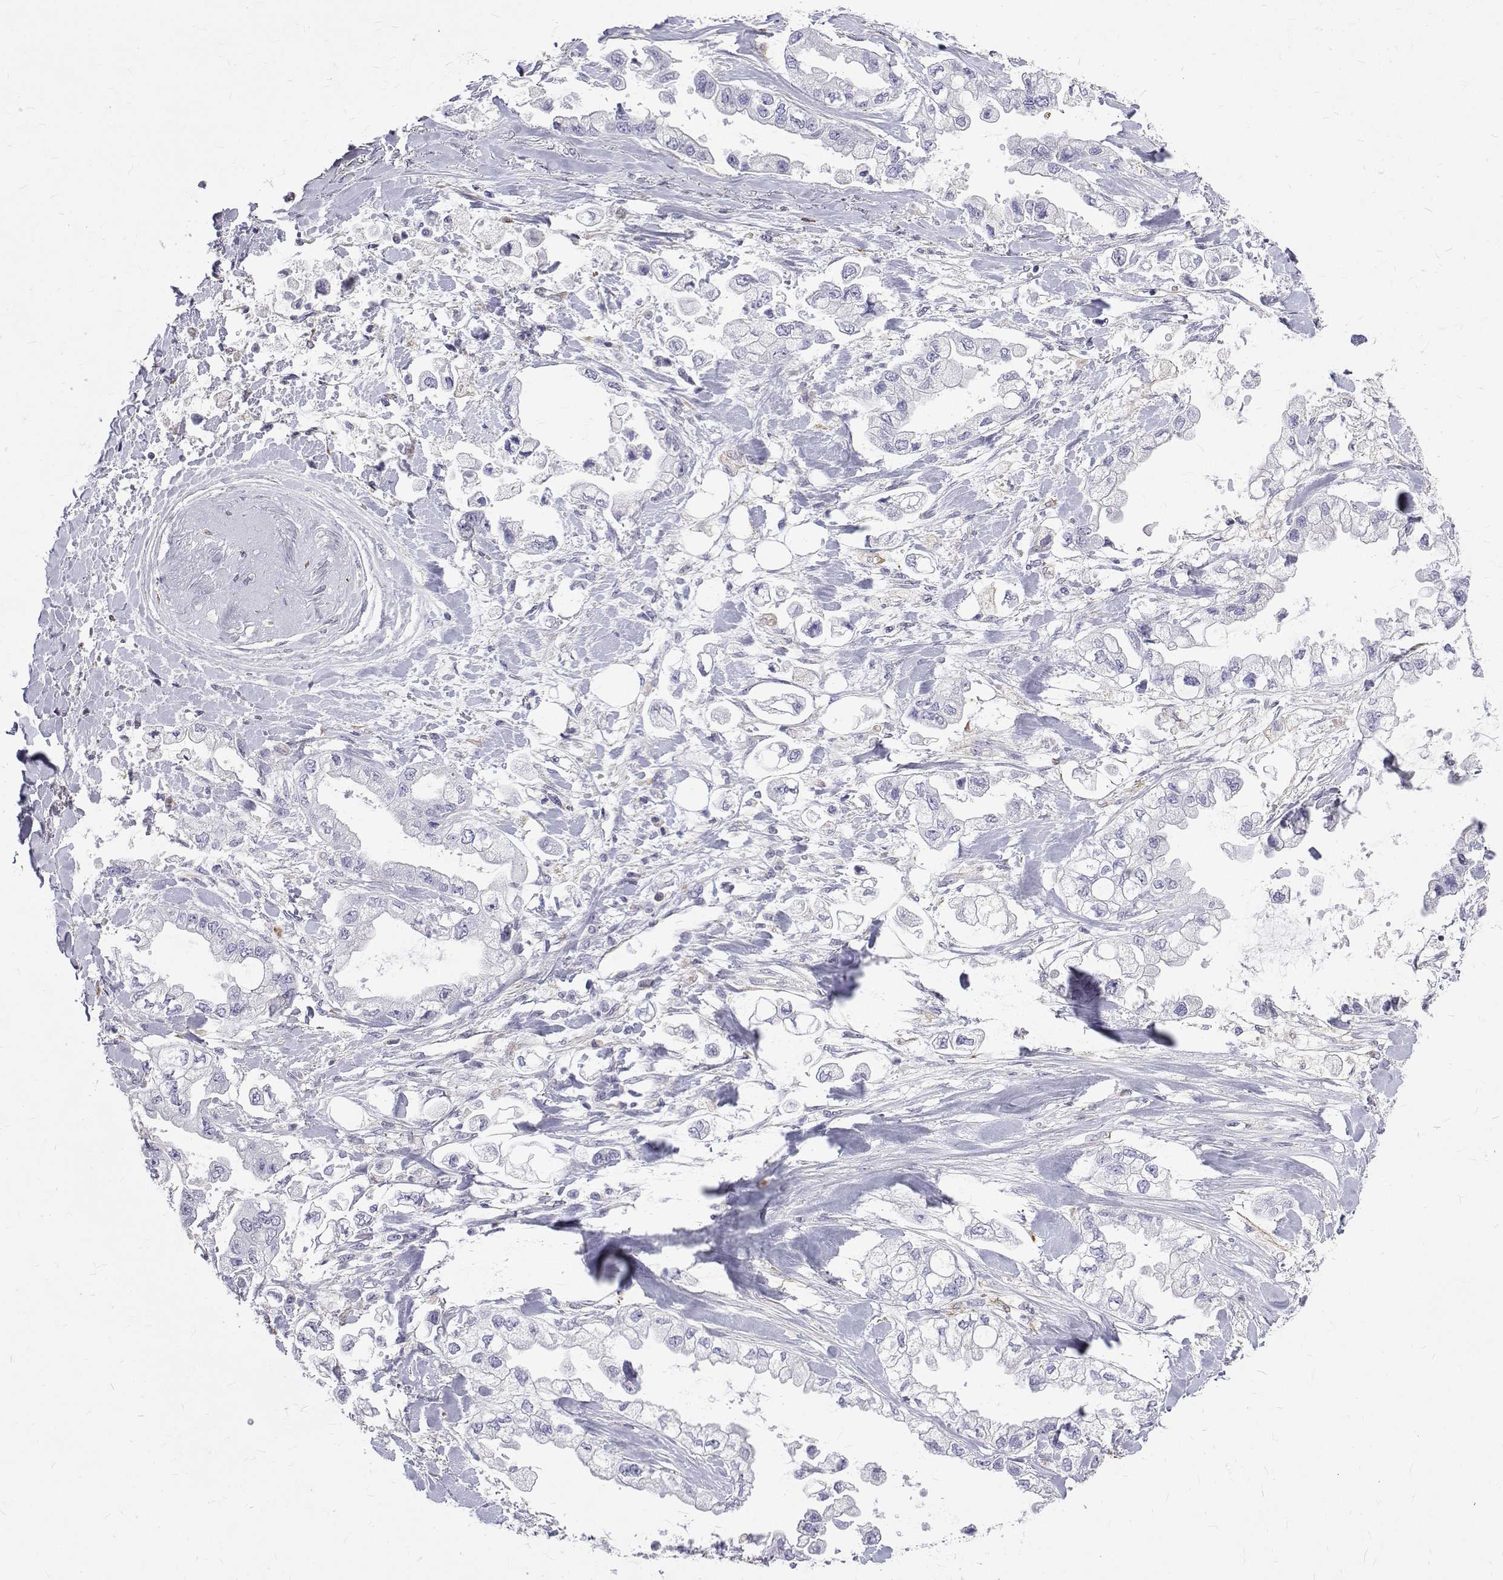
{"staining": {"intensity": "negative", "quantity": "none", "location": "none"}, "tissue": "stomach cancer", "cell_type": "Tumor cells", "image_type": "cancer", "snomed": [{"axis": "morphology", "description": "Adenocarcinoma, NOS"}, {"axis": "topography", "description": "Stomach"}], "caption": "Tumor cells are negative for protein expression in human stomach adenocarcinoma.", "gene": "OPRPN", "patient": {"sex": "male", "age": 62}}